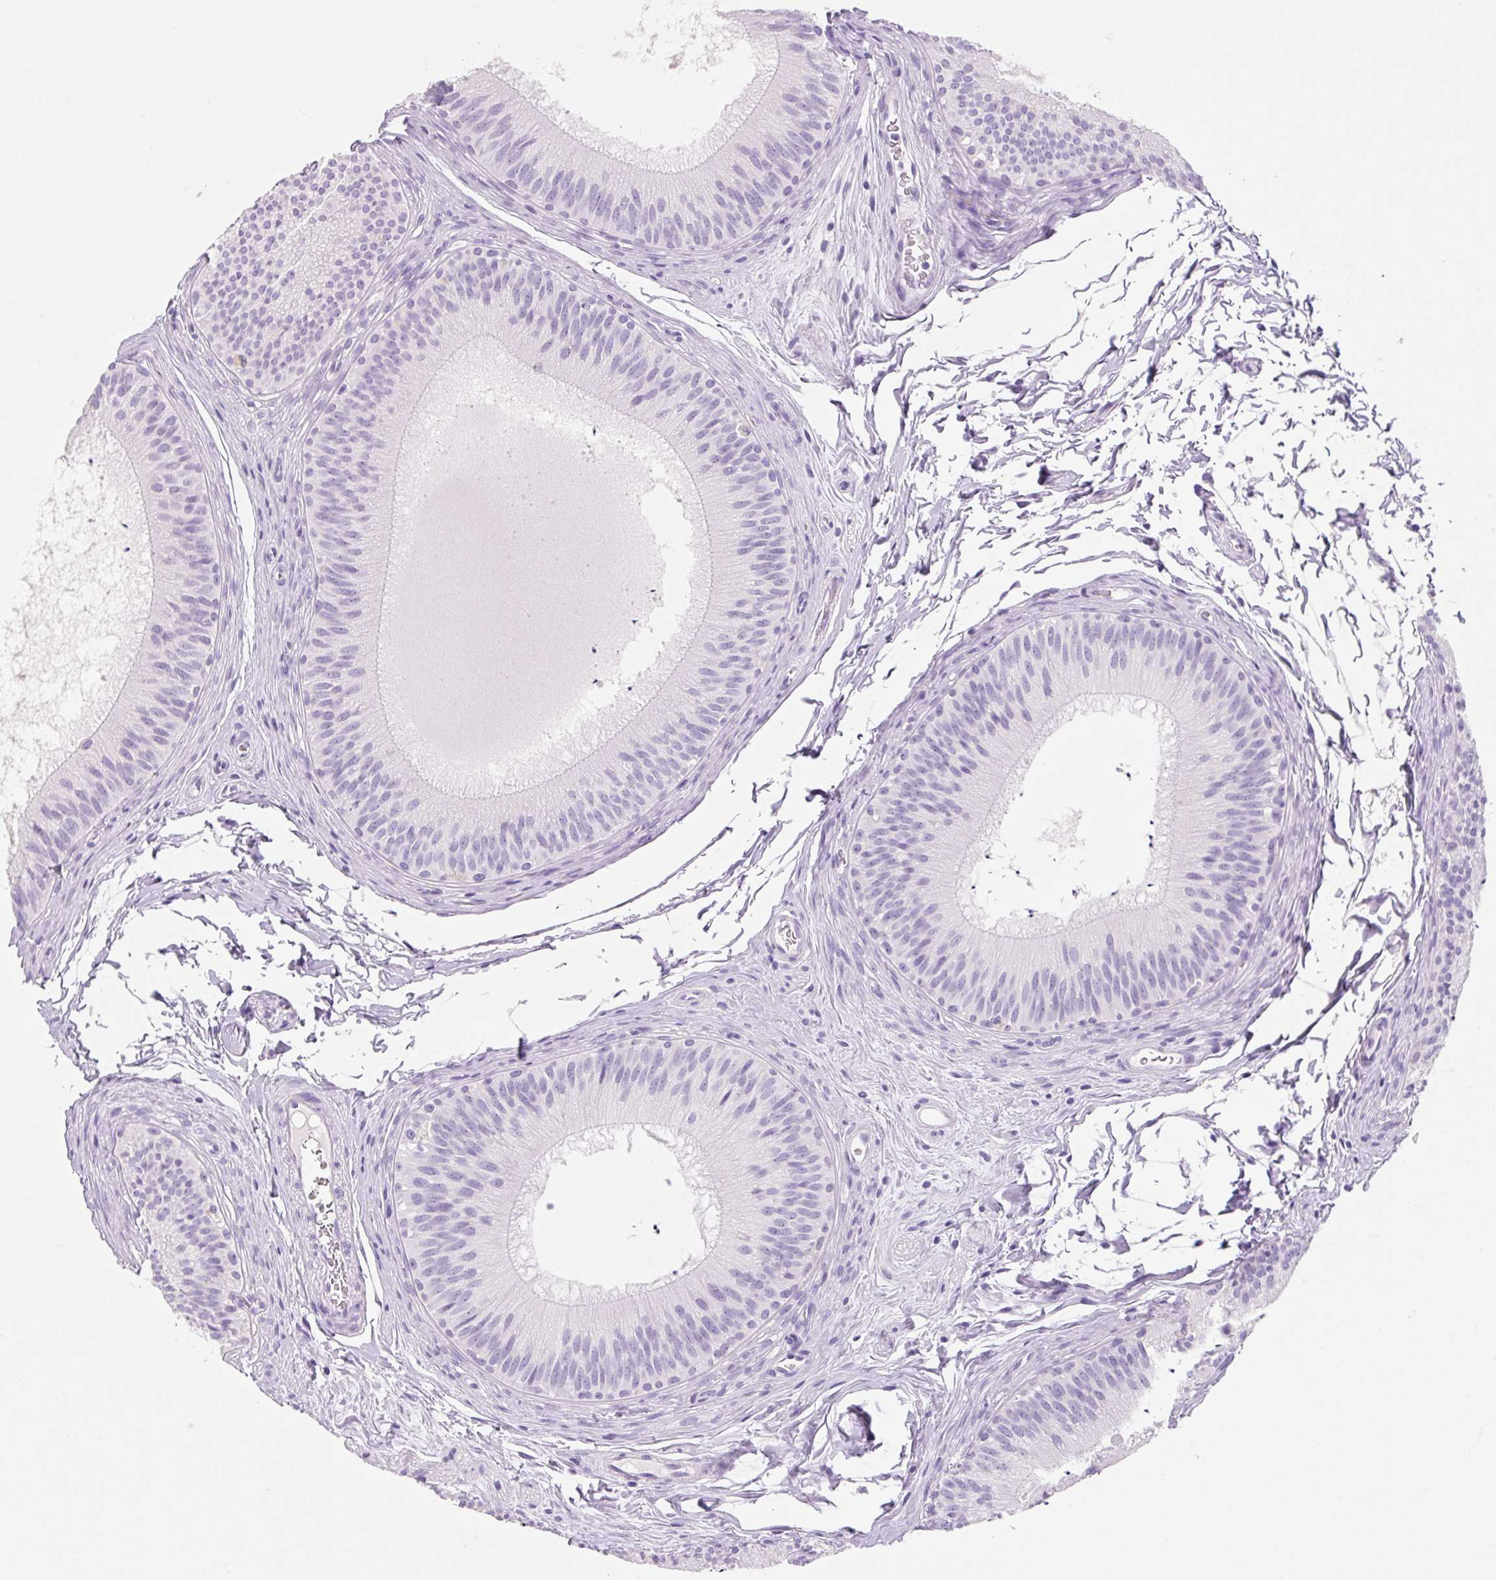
{"staining": {"intensity": "negative", "quantity": "none", "location": "none"}, "tissue": "epididymis", "cell_type": "Glandular cells", "image_type": "normal", "snomed": [{"axis": "morphology", "description": "Normal tissue, NOS"}, {"axis": "topography", "description": "Epididymis"}], "caption": "An IHC image of benign epididymis is shown. There is no staining in glandular cells of epididymis.", "gene": "FABP5", "patient": {"sex": "male", "age": 24}}